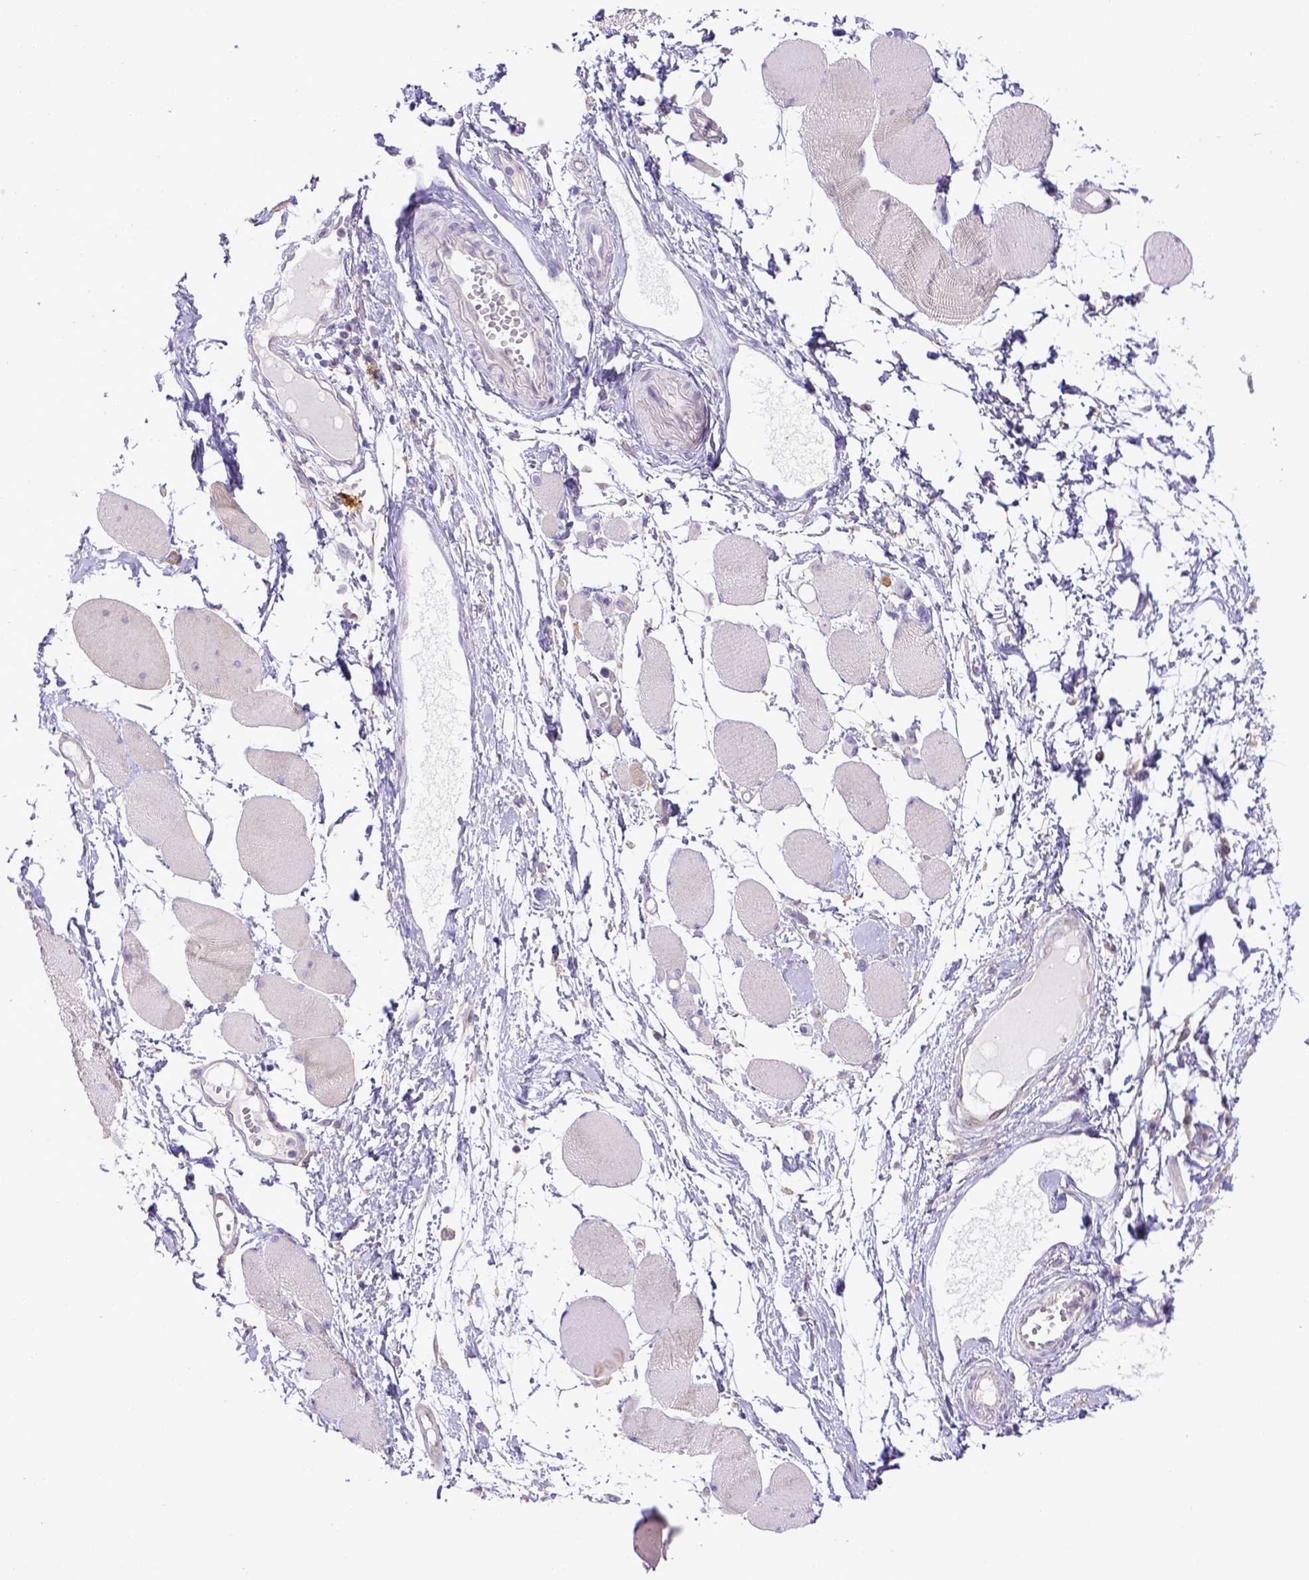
{"staining": {"intensity": "negative", "quantity": "none", "location": "none"}, "tissue": "skeletal muscle", "cell_type": "Myocytes", "image_type": "normal", "snomed": [{"axis": "morphology", "description": "Normal tissue, NOS"}, {"axis": "topography", "description": "Skeletal muscle"}], "caption": "IHC micrograph of normal skeletal muscle stained for a protein (brown), which shows no staining in myocytes.", "gene": "CD40", "patient": {"sex": "female", "age": 75}}